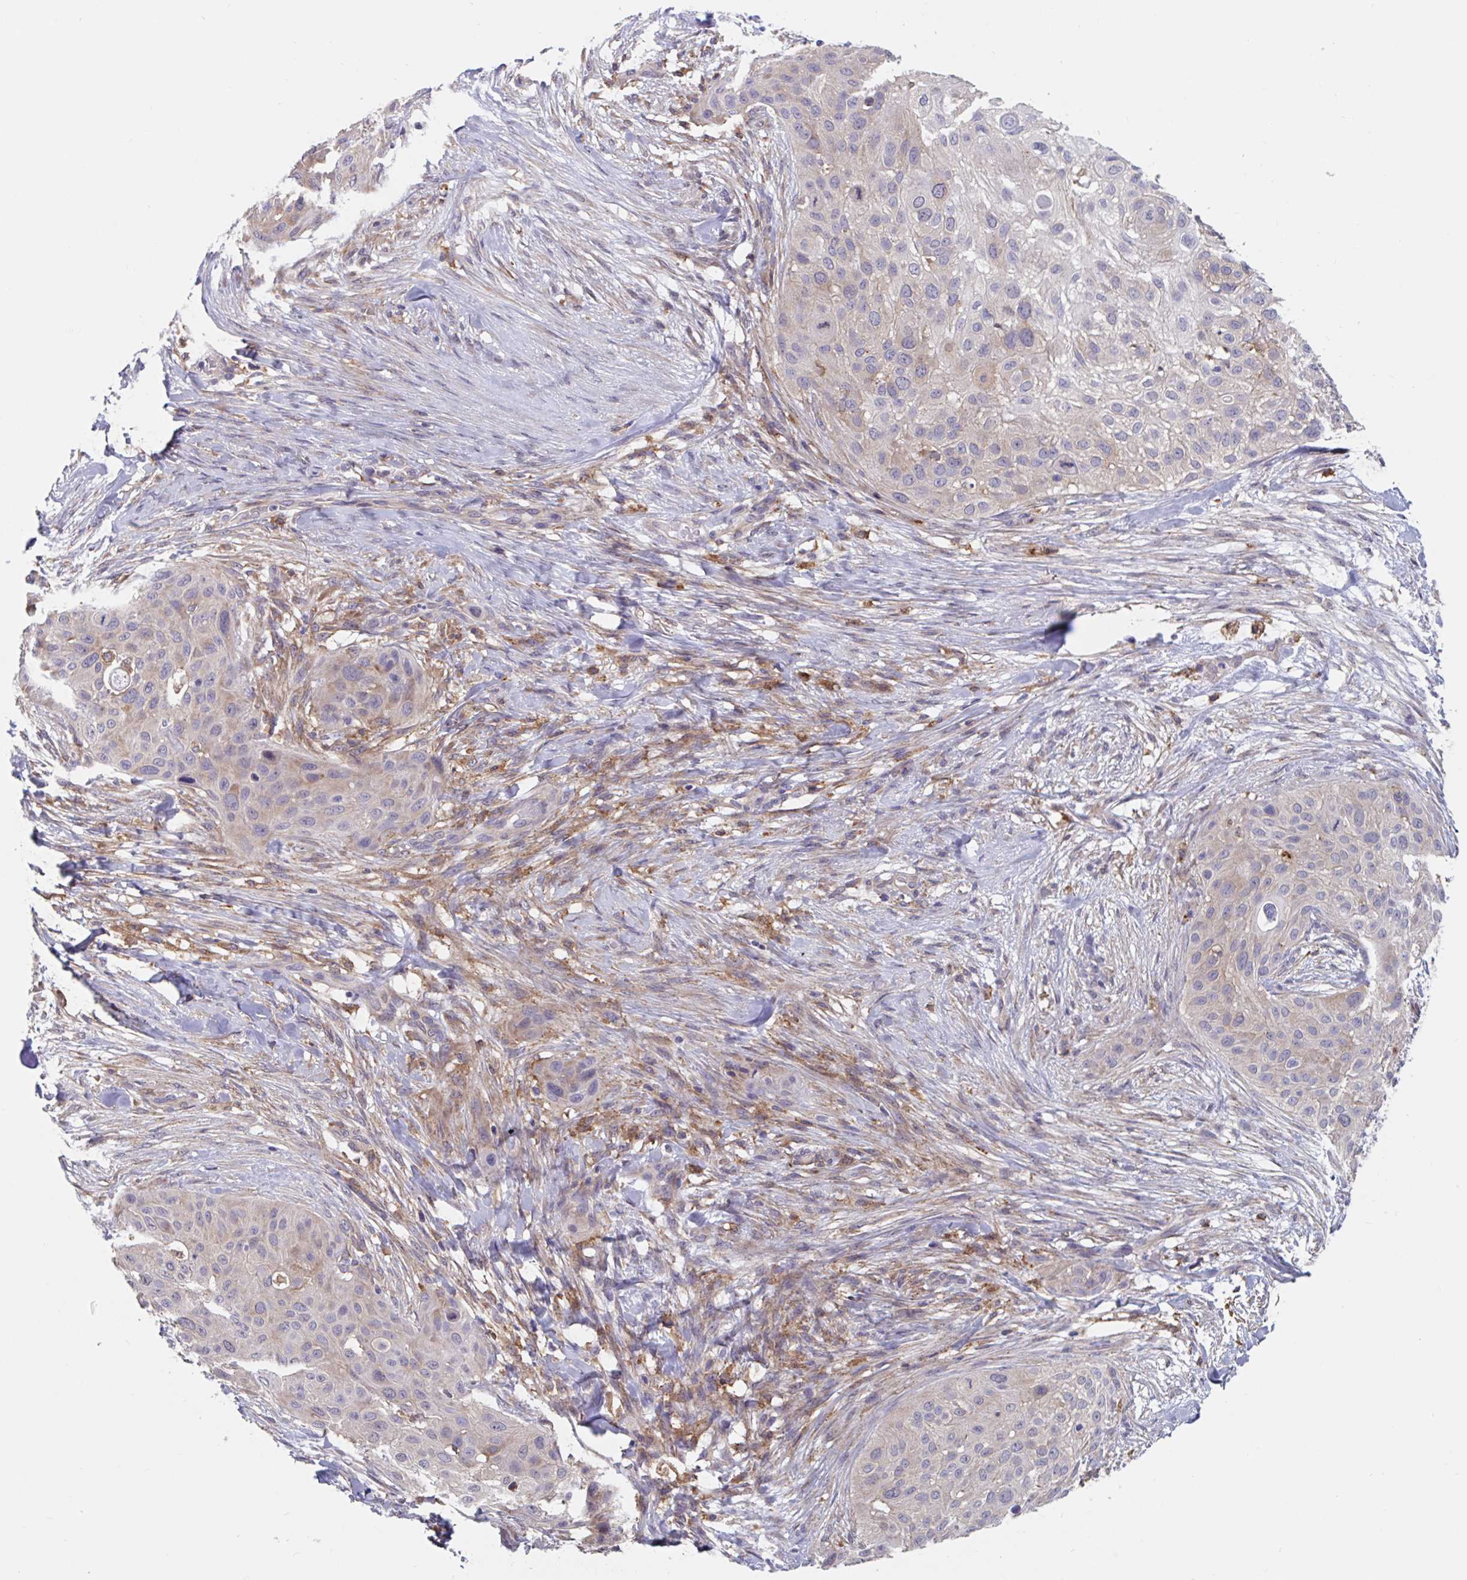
{"staining": {"intensity": "weak", "quantity": "<25%", "location": "cytoplasmic/membranous"}, "tissue": "skin cancer", "cell_type": "Tumor cells", "image_type": "cancer", "snomed": [{"axis": "morphology", "description": "Squamous cell carcinoma, NOS"}, {"axis": "topography", "description": "Skin"}], "caption": "A photomicrograph of human skin cancer is negative for staining in tumor cells.", "gene": "SNX8", "patient": {"sex": "female", "age": 87}}